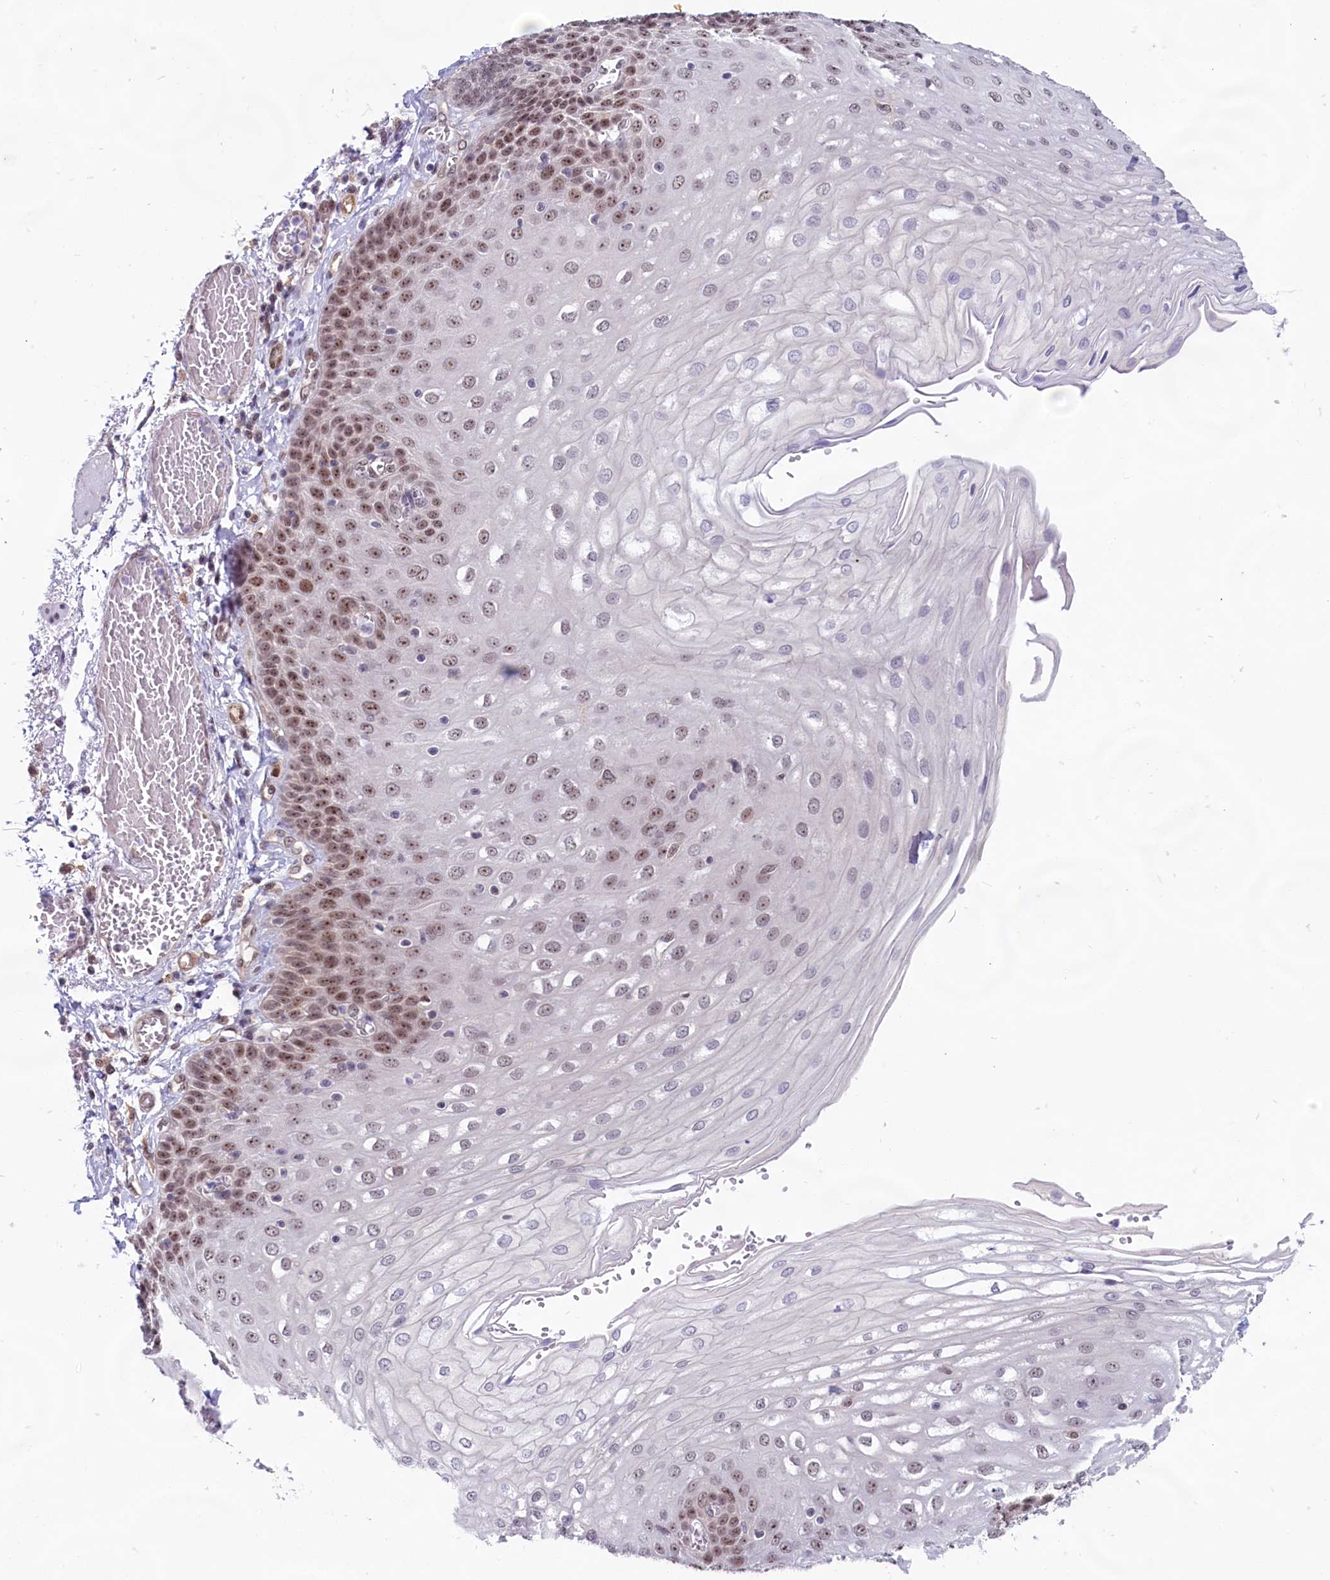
{"staining": {"intensity": "moderate", "quantity": ">75%", "location": "nuclear"}, "tissue": "esophagus", "cell_type": "Squamous epithelial cells", "image_type": "normal", "snomed": [{"axis": "morphology", "description": "Normal tissue, NOS"}, {"axis": "topography", "description": "Esophagus"}], "caption": "Immunohistochemical staining of benign human esophagus shows medium levels of moderate nuclear expression in approximately >75% of squamous epithelial cells.", "gene": "C1D", "patient": {"sex": "male", "age": 81}}